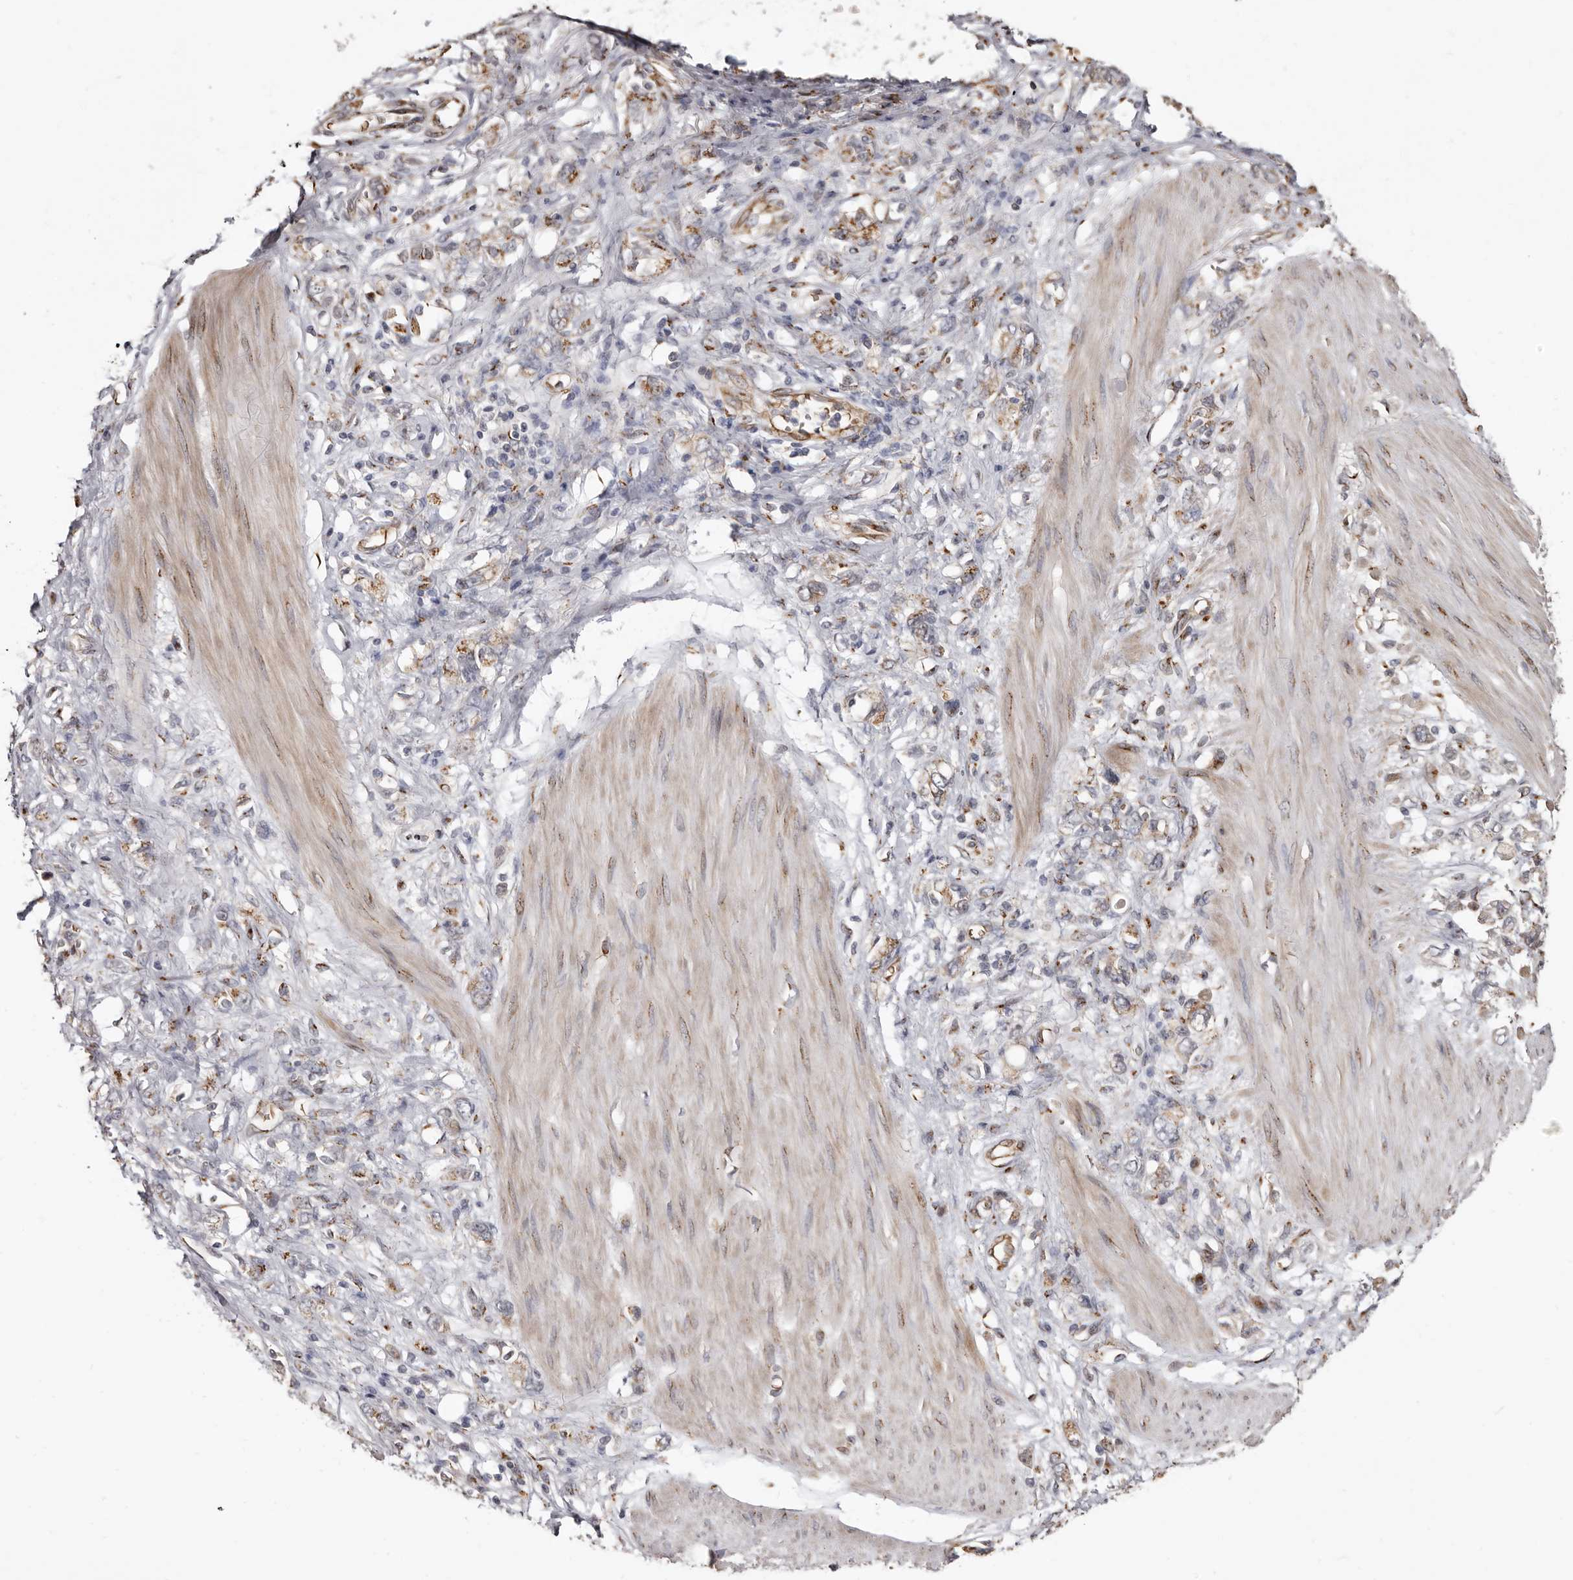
{"staining": {"intensity": "weak", "quantity": "25%-75%", "location": "cytoplasmic/membranous"}, "tissue": "stomach cancer", "cell_type": "Tumor cells", "image_type": "cancer", "snomed": [{"axis": "morphology", "description": "Adenocarcinoma, NOS"}, {"axis": "topography", "description": "Stomach"}], "caption": "Immunohistochemical staining of human stomach cancer (adenocarcinoma) demonstrates weak cytoplasmic/membranous protein positivity in approximately 25%-75% of tumor cells.", "gene": "ENTREP1", "patient": {"sex": "female", "age": 76}}